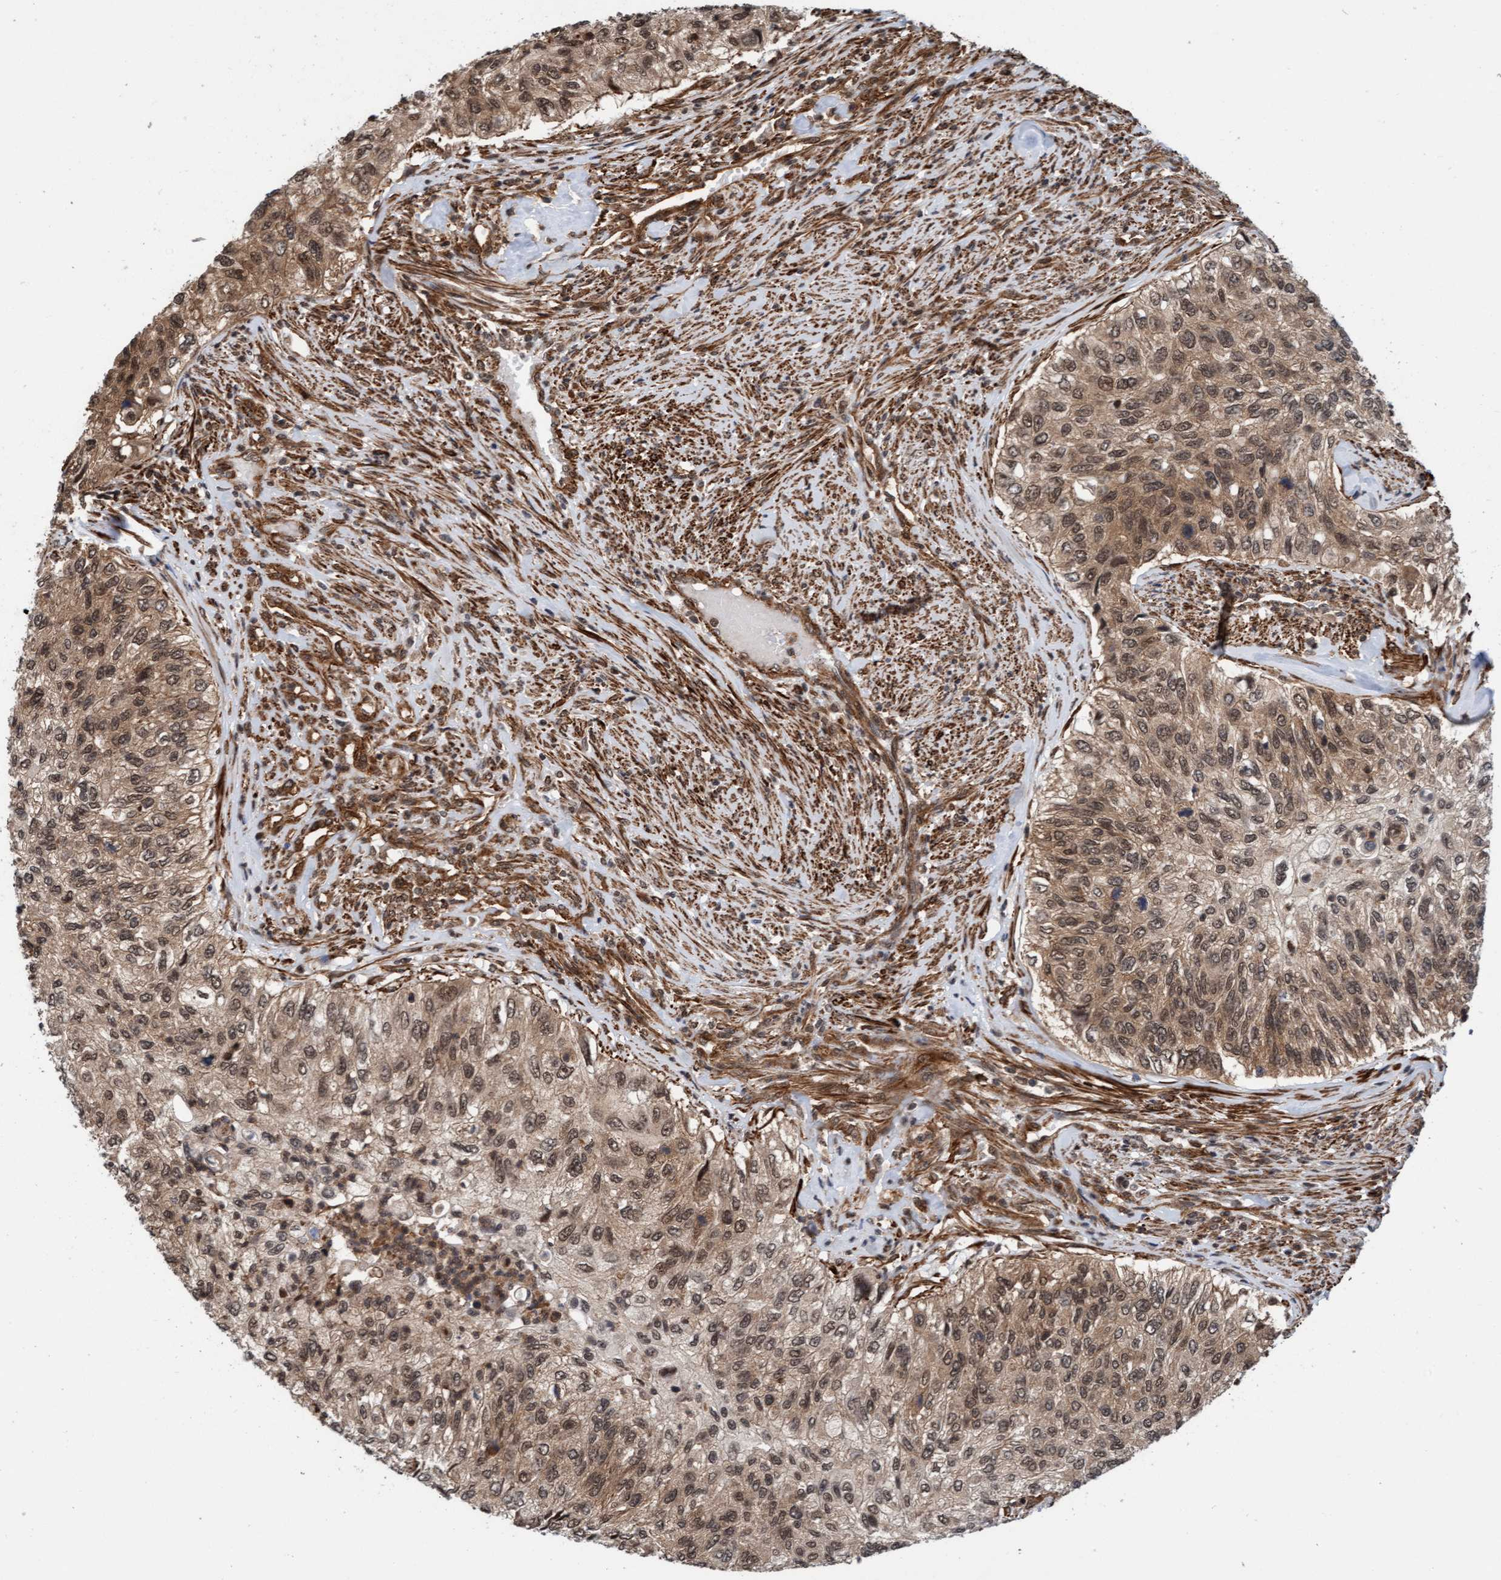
{"staining": {"intensity": "moderate", "quantity": ">75%", "location": "cytoplasmic/membranous,nuclear"}, "tissue": "urothelial cancer", "cell_type": "Tumor cells", "image_type": "cancer", "snomed": [{"axis": "morphology", "description": "Urothelial carcinoma, High grade"}, {"axis": "topography", "description": "Urinary bladder"}], "caption": "Immunohistochemical staining of human urothelial carcinoma (high-grade) exhibits medium levels of moderate cytoplasmic/membranous and nuclear protein staining in approximately >75% of tumor cells. (Stains: DAB (3,3'-diaminobenzidine) in brown, nuclei in blue, Microscopy: brightfield microscopy at high magnification).", "gene": "STXBP4", "patient": {"sex": "female", "age": 60}}